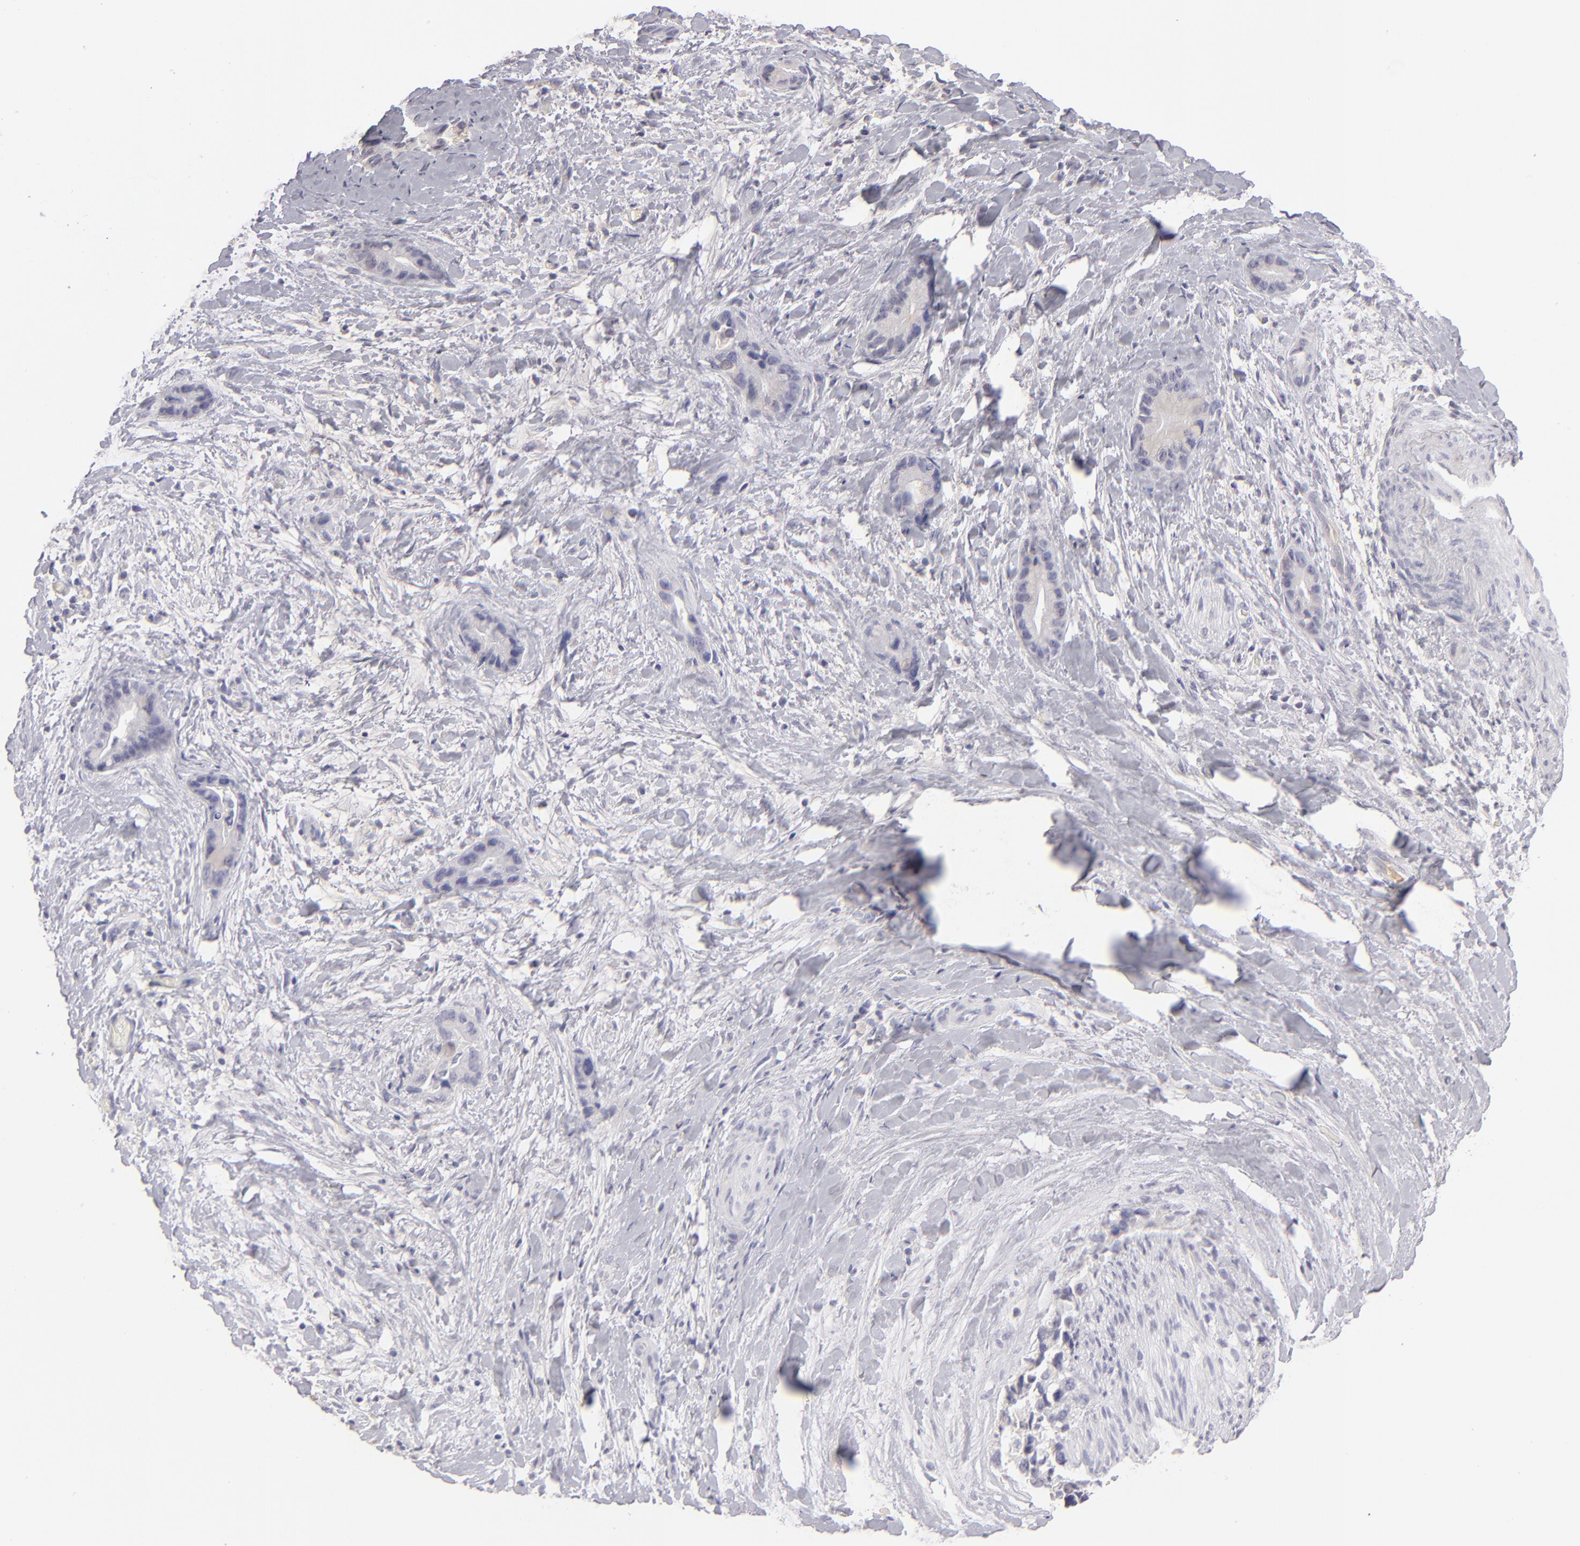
{"staining": {"intensity": "negative", "quantity": "none", "location": "none"}, "tissue": "liver cancer", "cell_type": "Tumor cells", "image_type": "cancer", "snomed": [{"axis": "morphology", "description": "Cholangiocarcinoma"}, {"axis": "topography", "description": "Liver"}], "caption": "Immunohistochemical staining of human liver cholangiocarcinoma demonstrates no significant staining in tumor cells.", "gene": "ABCC4", "patient": {"sex": "female", "age": 55}}